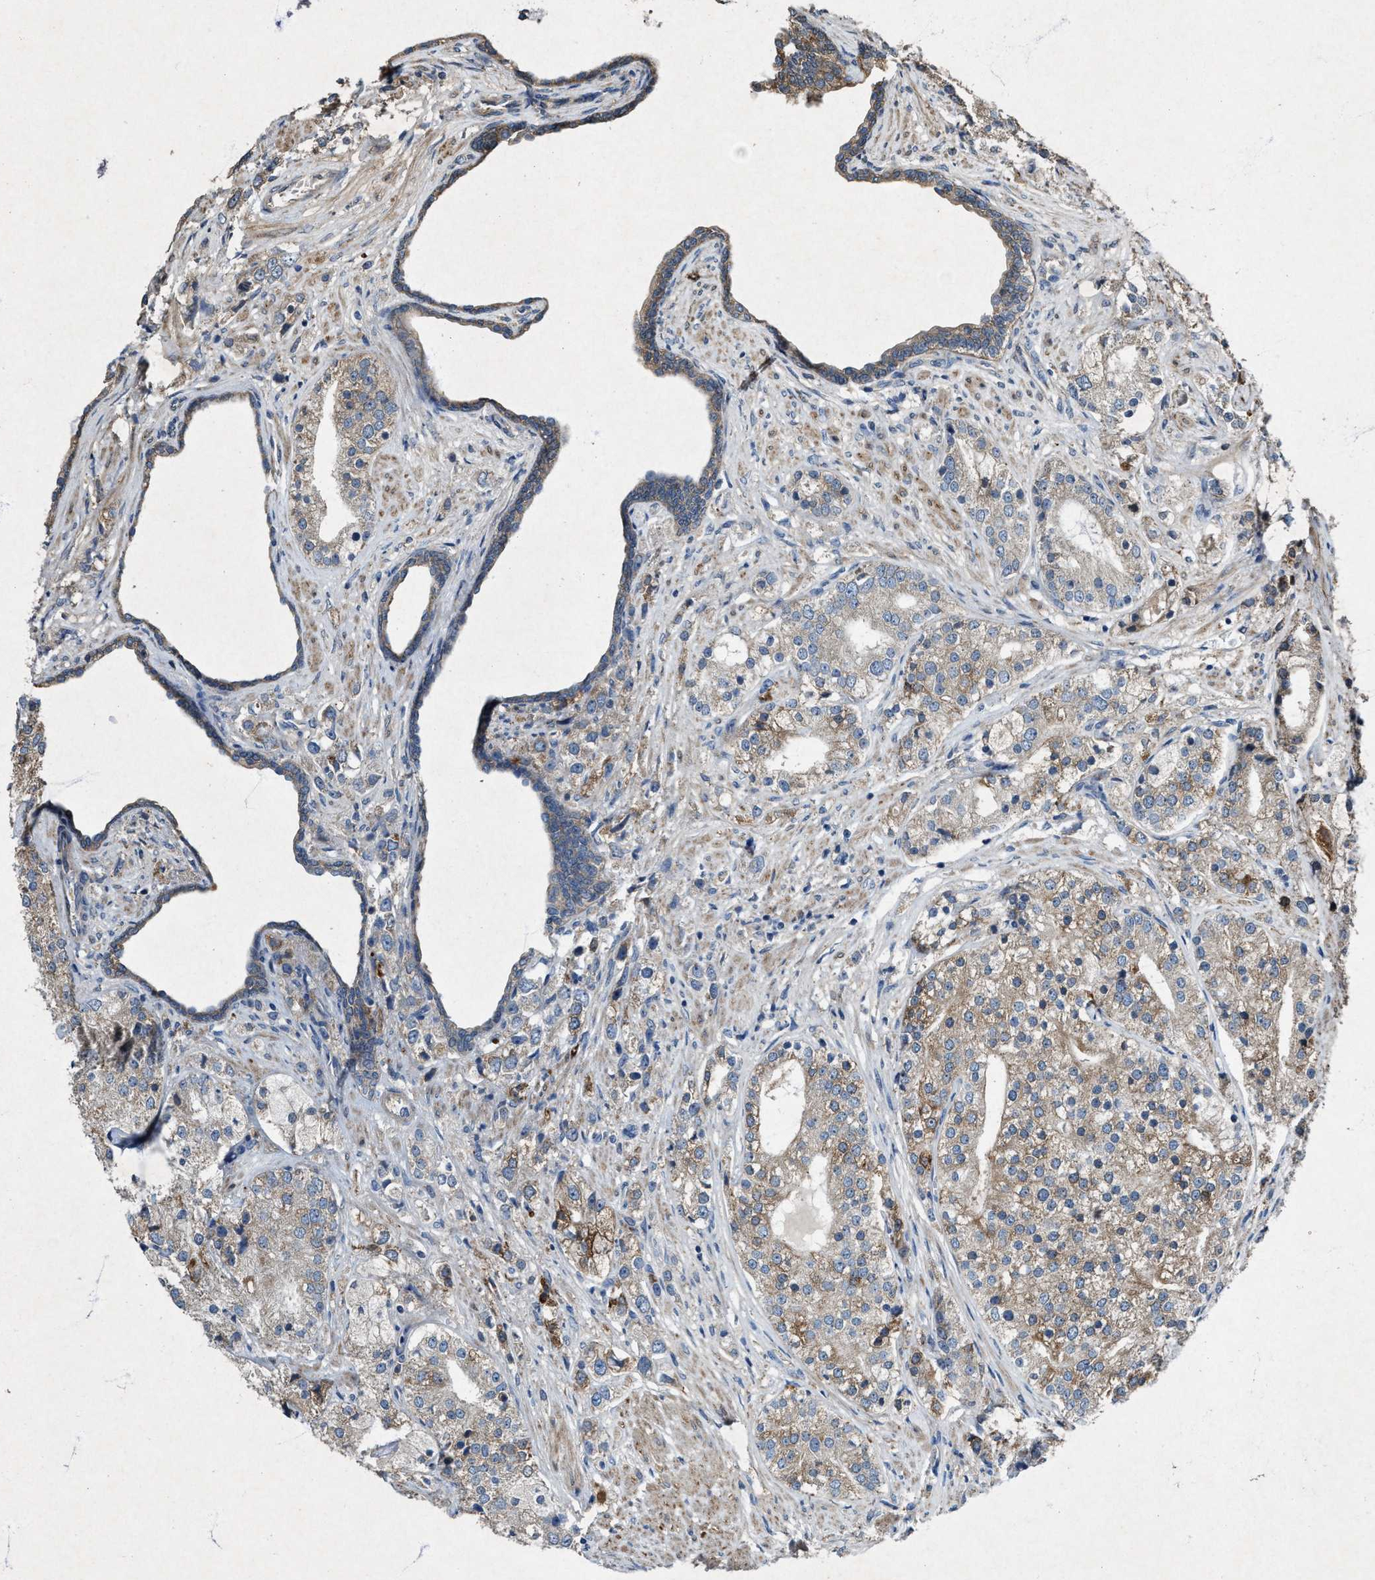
{"staining": {"intensity": "weak", "quantity": ">75%", "location": "cytoplasmic/membranous"}, "tissue": "prostate cancer", "cell_type": "Tumor cells", "image_type": "cancer", "snomed": [{"axis": "morphology", "description": "Adenocarcinoma, High grade"}, {"axis": "topography", "description": "Prostate"}], "caption": "This photomicrograph reveals IHC staining of human prostate cancer (high-grade adenocarcinoma), with low weak cytoplasmic/membranous expression in about >75% of tumor cells.", "gene": "PDP2", "patient": {"sex": "male", "age": 50}}